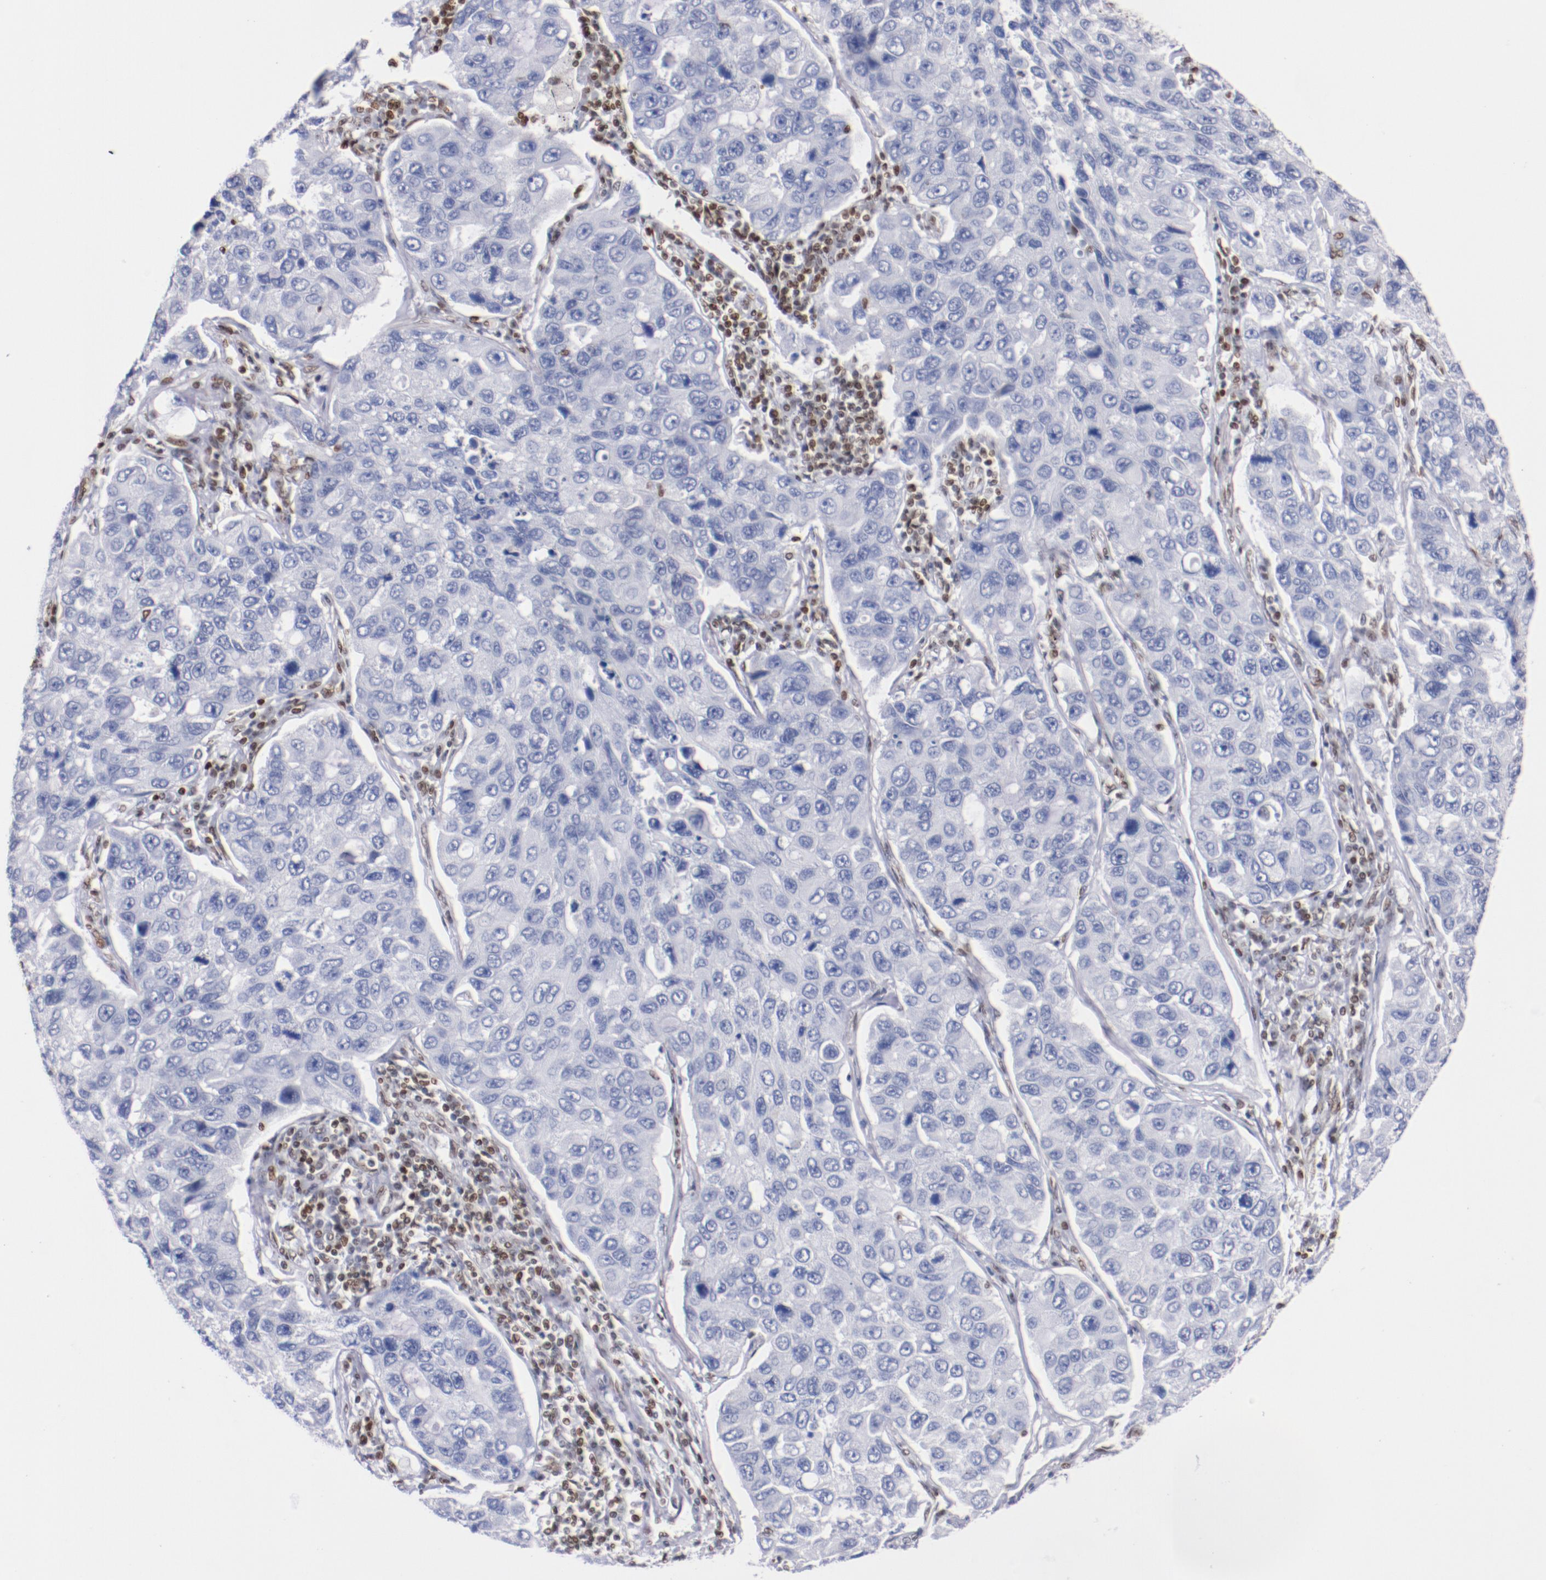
{"staining": {"intensity": "negative", "quantity": "none", "location": "none"}, "tissue": "lung cancer", "cell_type": "Tumor cells", "image_type": "cancer", "snomed": [{"axis": "morphology", "description": "Adenocarcinoma, NOS"}, {"axis": "topography", "description": "Lung"}], "caption": "Photomicrograph shows no significant protein expression in tumor cells of adenocarcinoma (lung).", "gene": "IFI16", "patient": {"sex": "male", "age": 64}}